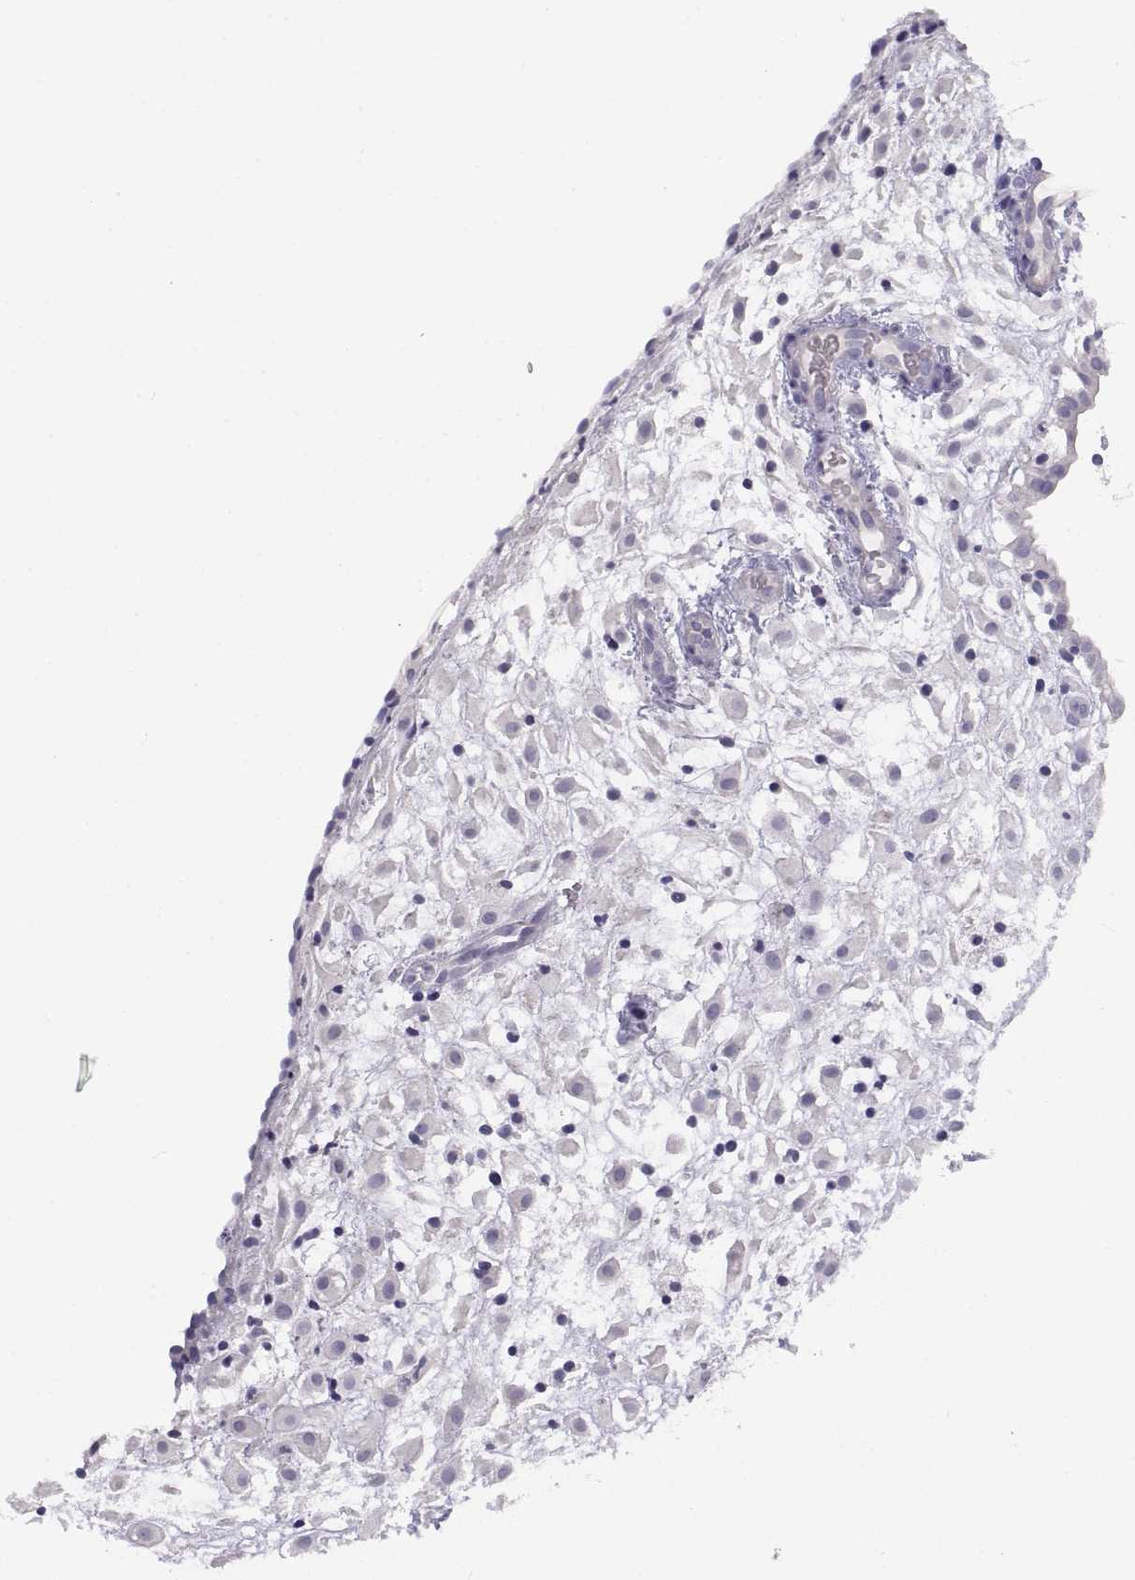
{"staining": {"intensity": "negative", "quantity": "none", "location": "none"}, "tissue": "placenta", "cell_type": "Decidual cells", "image_type": "normal", "snomed": [{"axis": "morphology", "description": "Normal tissue, NOS"}, {"axis": "topography", "description": "Placenta"}], "caption": "This is an immunohistochemistry (IHC) micrograph of normal human placenta. There is no staining in decidual cells.", "gene": "CRYBB3", "patient": {"sex": "female", "age": 24}}